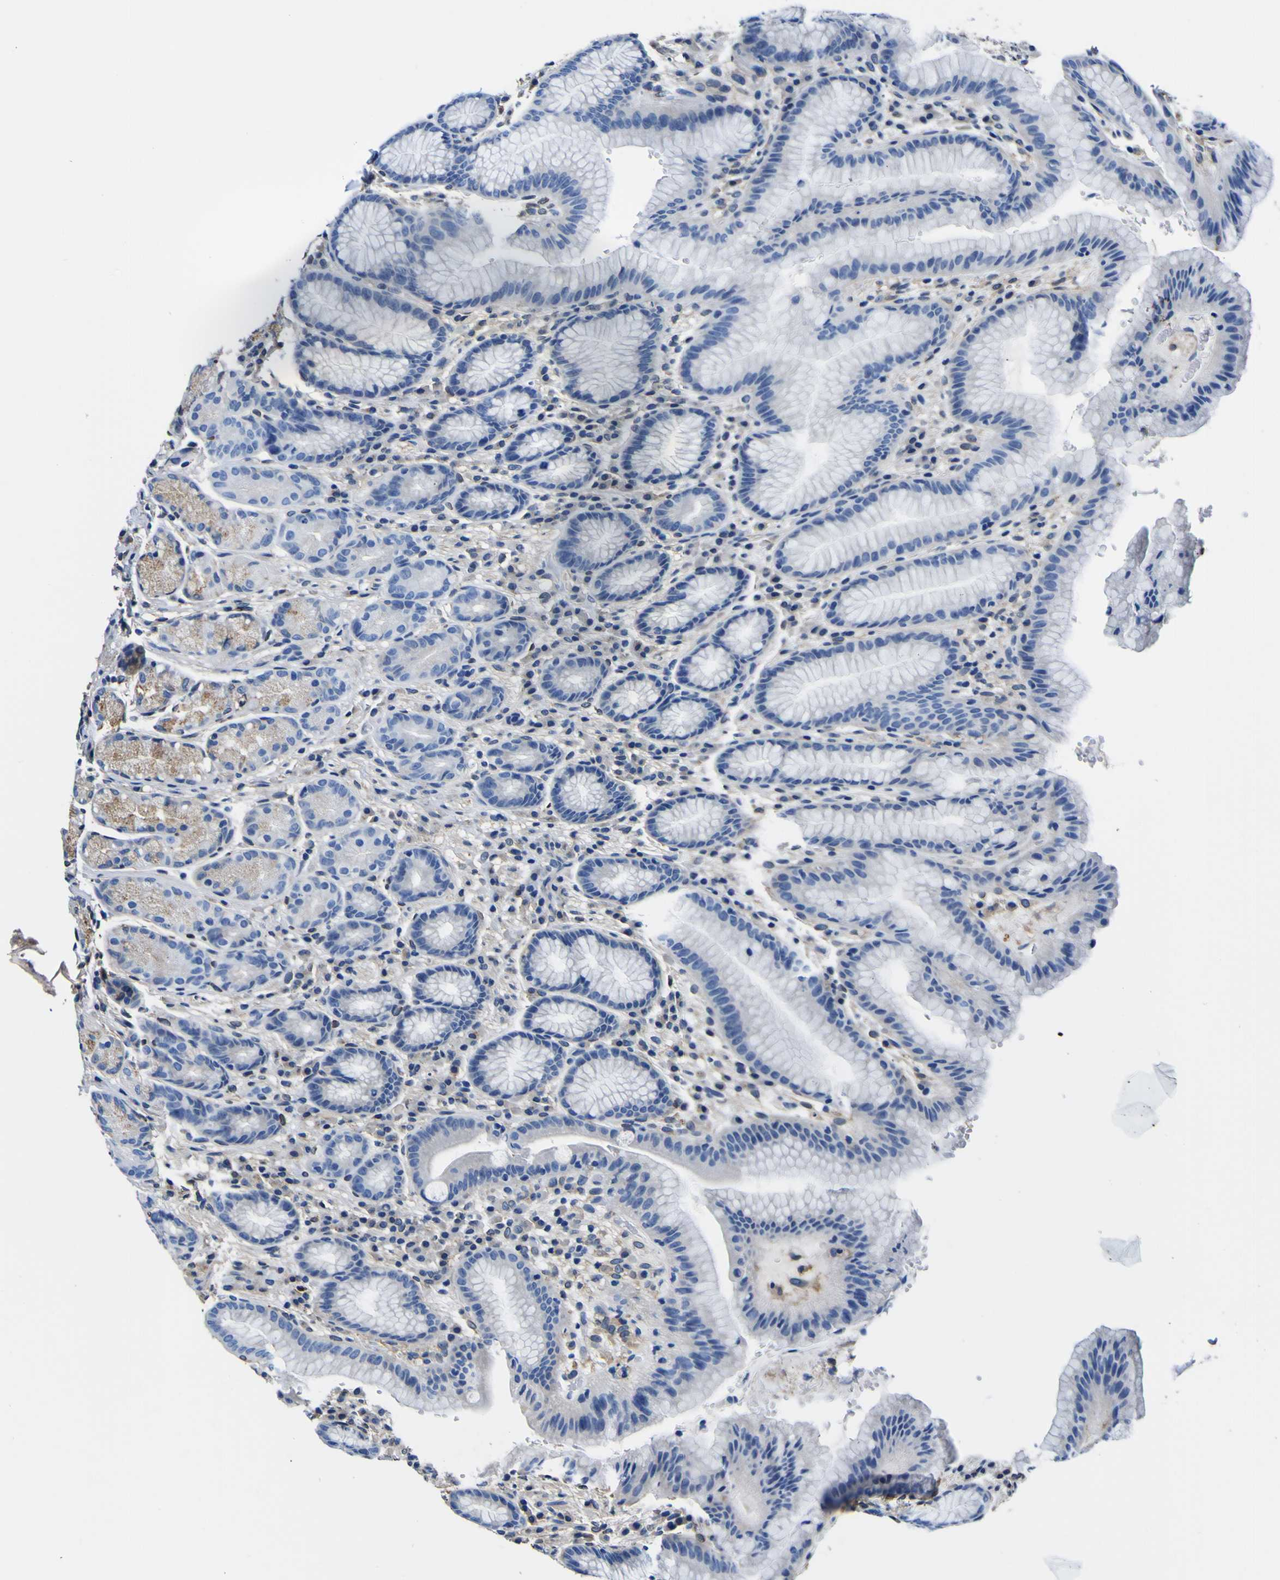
{"staining": {"intensity": "moderate", "quantity": "25%-75%", "location": "cytoplasmic/membranous"}, "tissue": "stomach", "cell_type": "Glandular cells", "image_type": "normal", "snomed": [{"axis": "morphology", "description": "Normal tissue, NOS"}, {"axis": "topography", "description": "Stomach, lower"}], "caption": "Brown immunohistochemical staining in unremarkable stomach demonstrates moderate cytoplasmic/membranous expression in approximately 25%-75% of glandular cells. Immunohistochemistry (ihc) stains the protein in brown and the nuclei are stained blue.", "gene": "PXDN", "patient": {"sex": "male", "age": 52}}